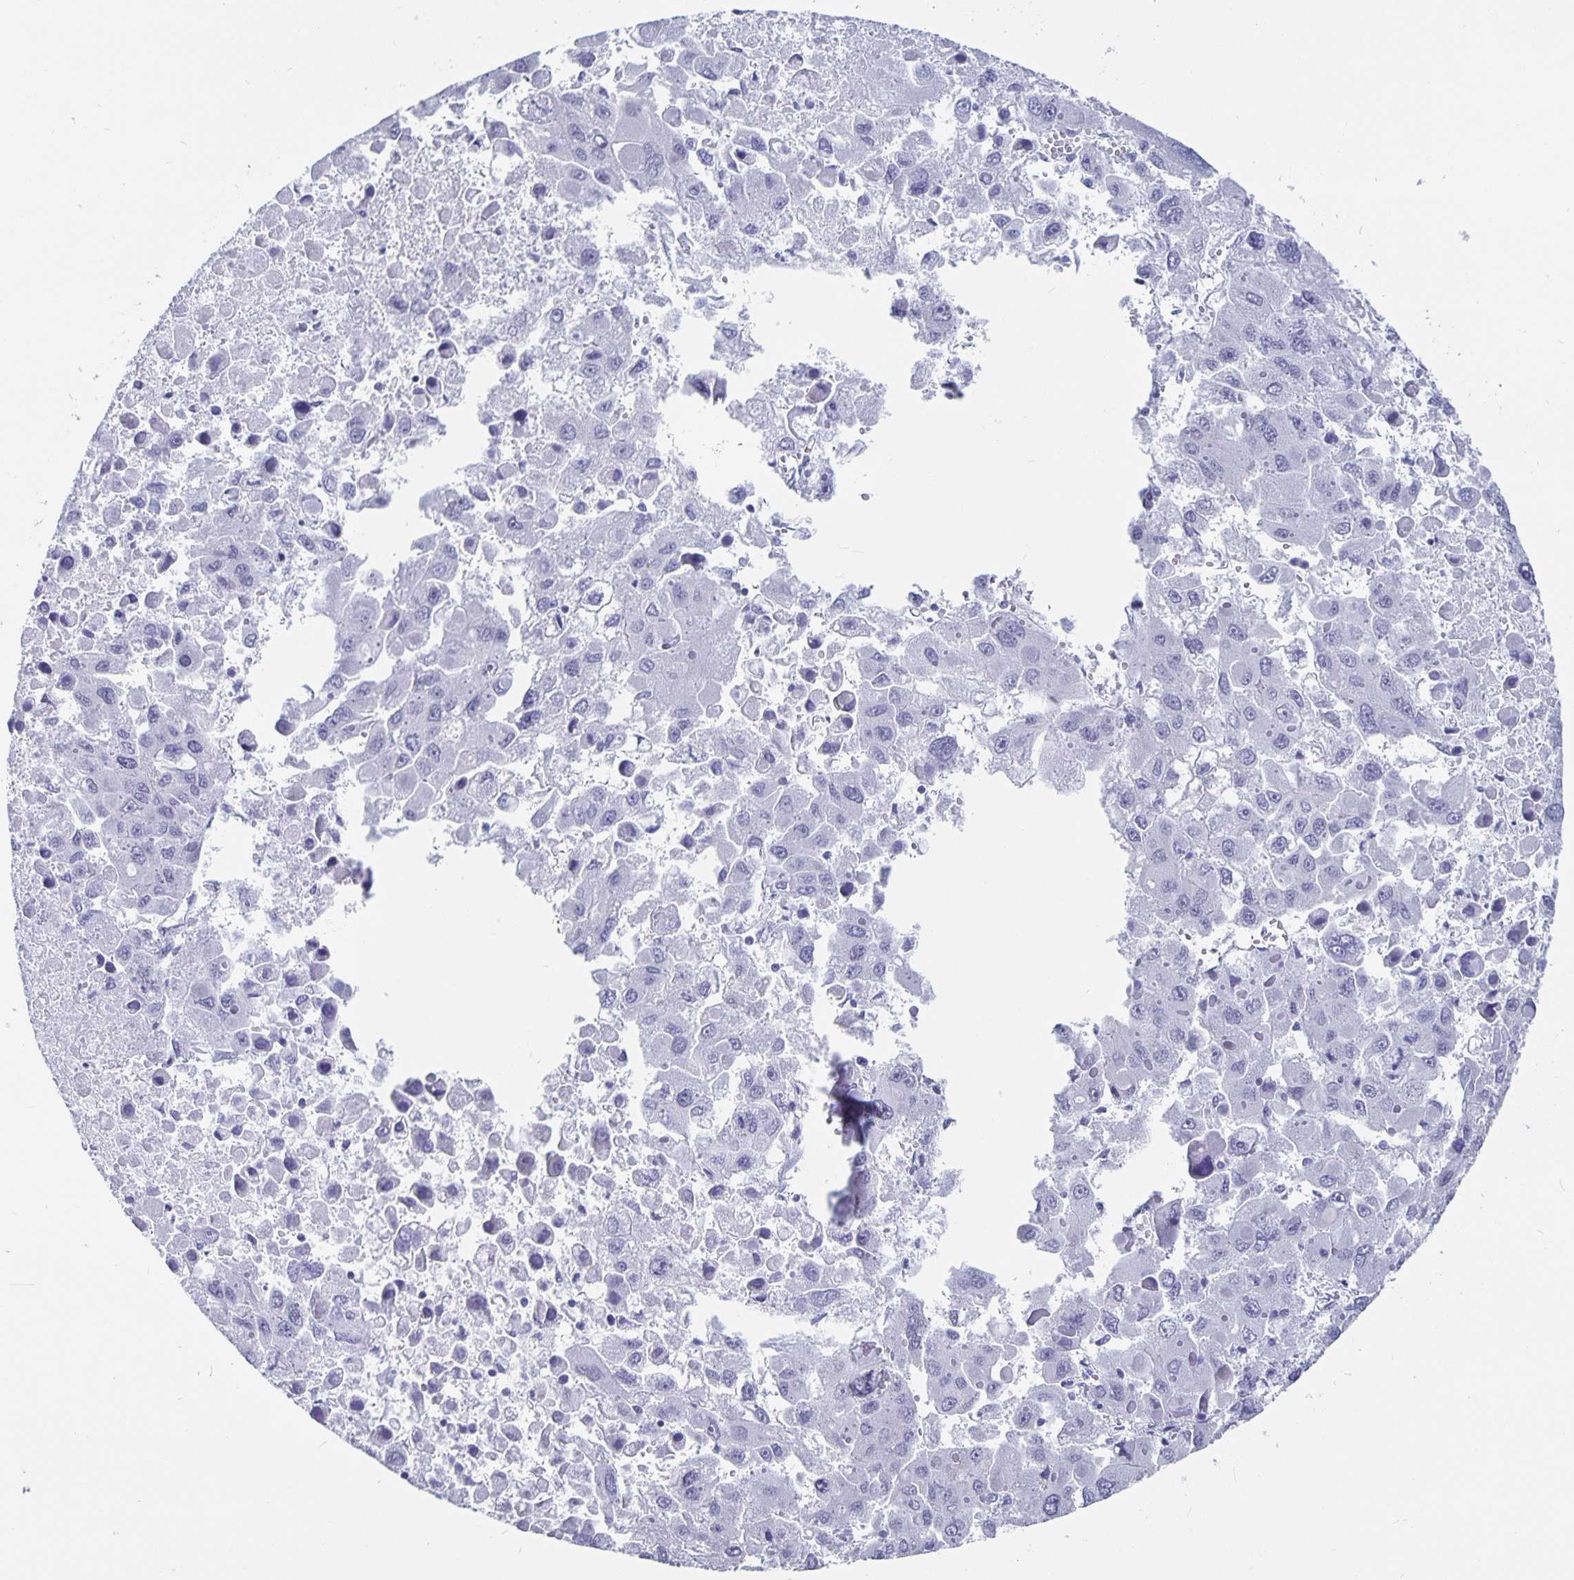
{"staining": {"intensity": "negative", "quantity": "none", "location": "none"}, "tissue": "liver cancer", "cell_type": "Tumor cells", "image_type": "cancer", "snomed": [{"axis": "morphology", "description": "Carcinoma, Hepatocellular, NOS"}, {"axis": "topography", "description": "Liver"}], "caption": "This histopathology image is of hepatocellular carcinoma (liver) stained with IHC to label a protein in brown with the nuclei are counter-stained blue. There is no expression in tumor cells.", "gene": "OLIG2", "patient": {"sex": "female", "age": 41}}